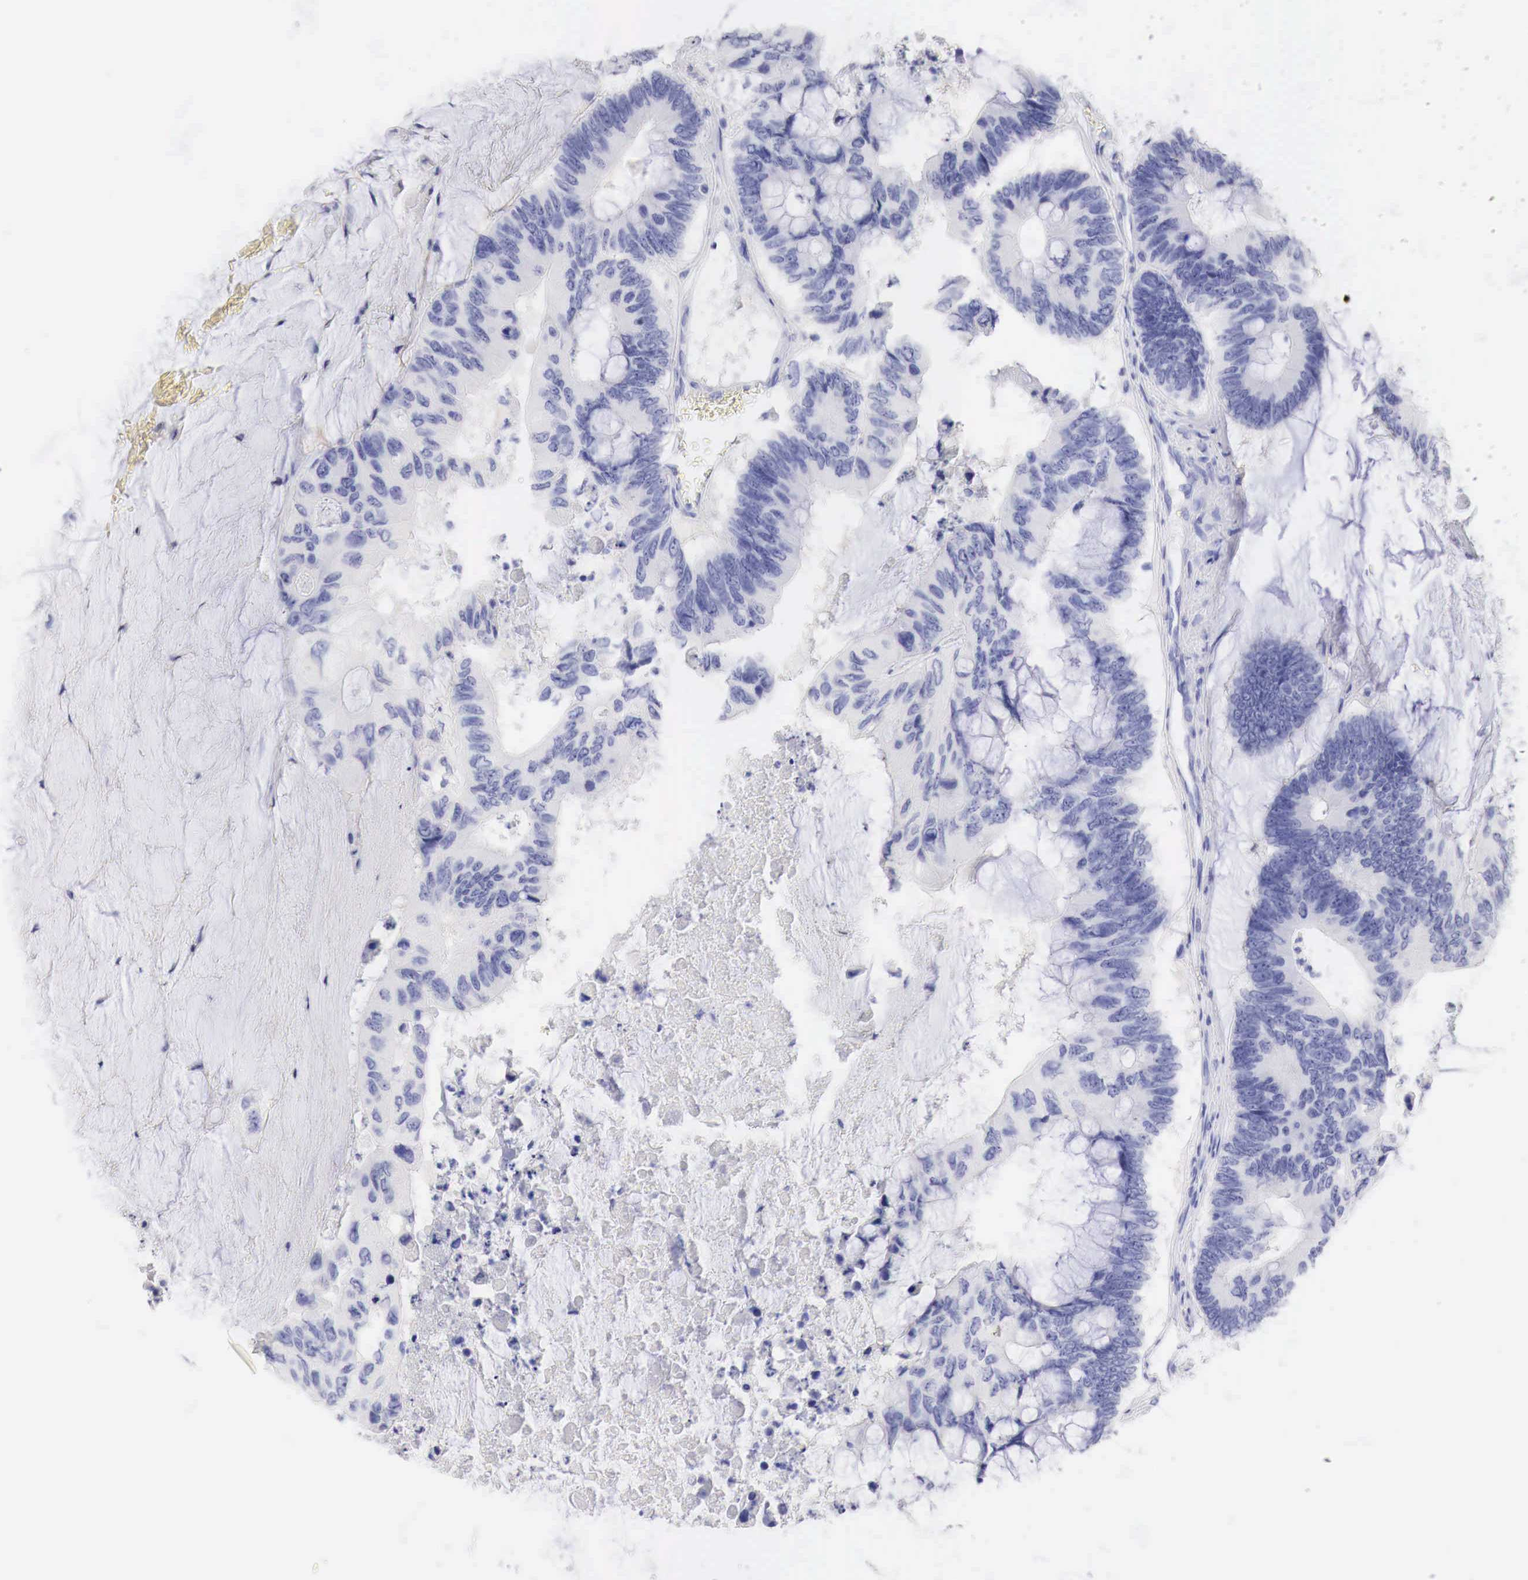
{"staining": {"intensity": "negative", "quantity": "none", "location": "none"}, "tissue": "colorectal cancer", "cell_type": "Tumor cells", "image_type": "cancer", "snomed": [{"axis": "morphology", "description": "Adenocarcinoma, NOS"}, {"axis": "topography", "description": "Colon"}], "caption": "The micrograph exhibits no significant positivity in tumor cells of colorectal cancer.", "gene": "TYR", "patient": {"sex": "male", "age": 65}}